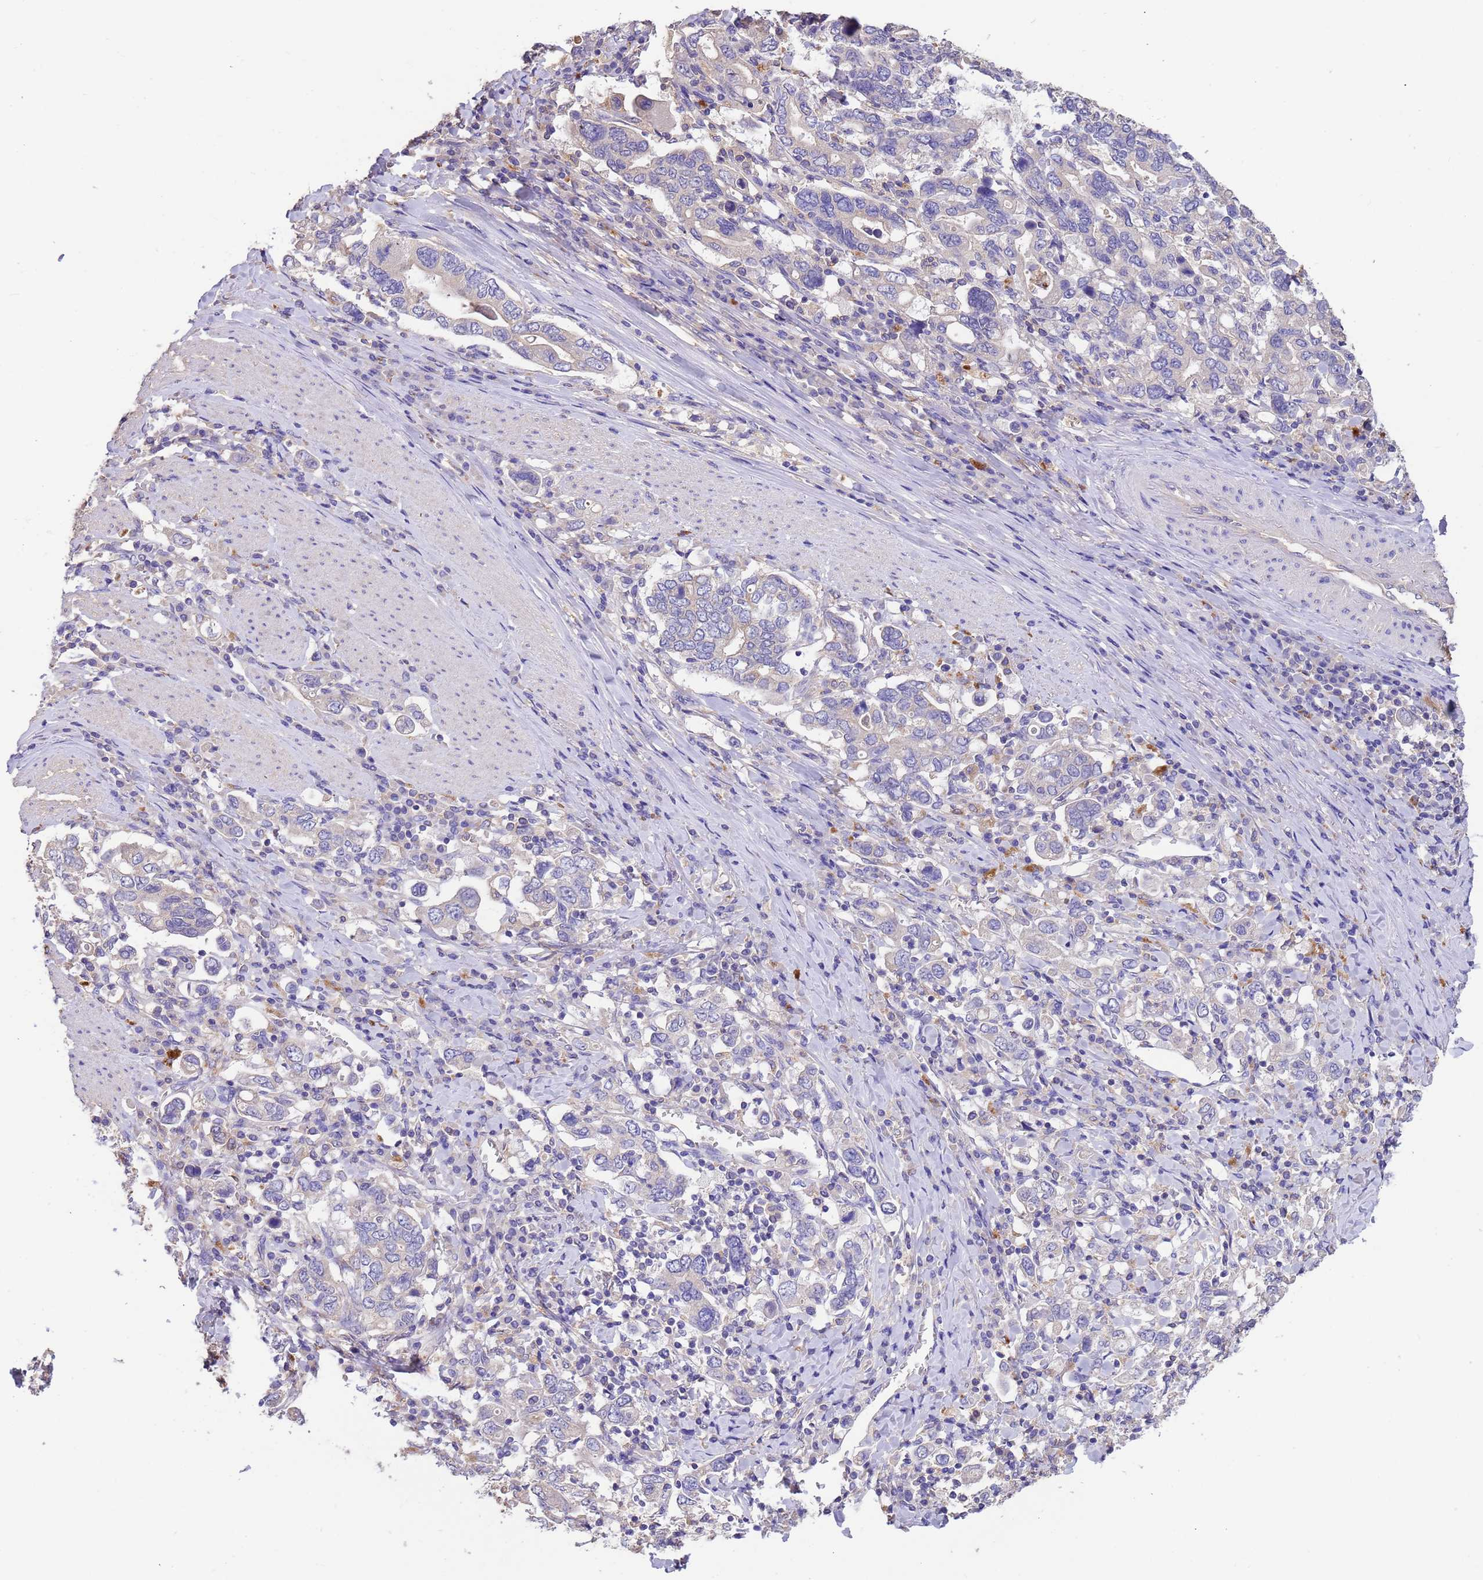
{"staining": {"intensity": "negative", "quantity": "none", "location": "none"}, "tissue": "stomach cancer", "cell_type": "Tumor cells", "image_type": "cancer", "snomed": [{"axis": "morphology", "description": "Adenocarcinoma, NOS"}, {"axis": "topography", "description": "Stomach, upper"}], "caption": "This micrograph is of adenocarcinoma (stomach) stained with IHC to label a protein in brown with the nuclei are counter-stained blue. There is no staining in tumor cells.", "gene": "SRL", "patient": {"sex": "male", "age": 62}}